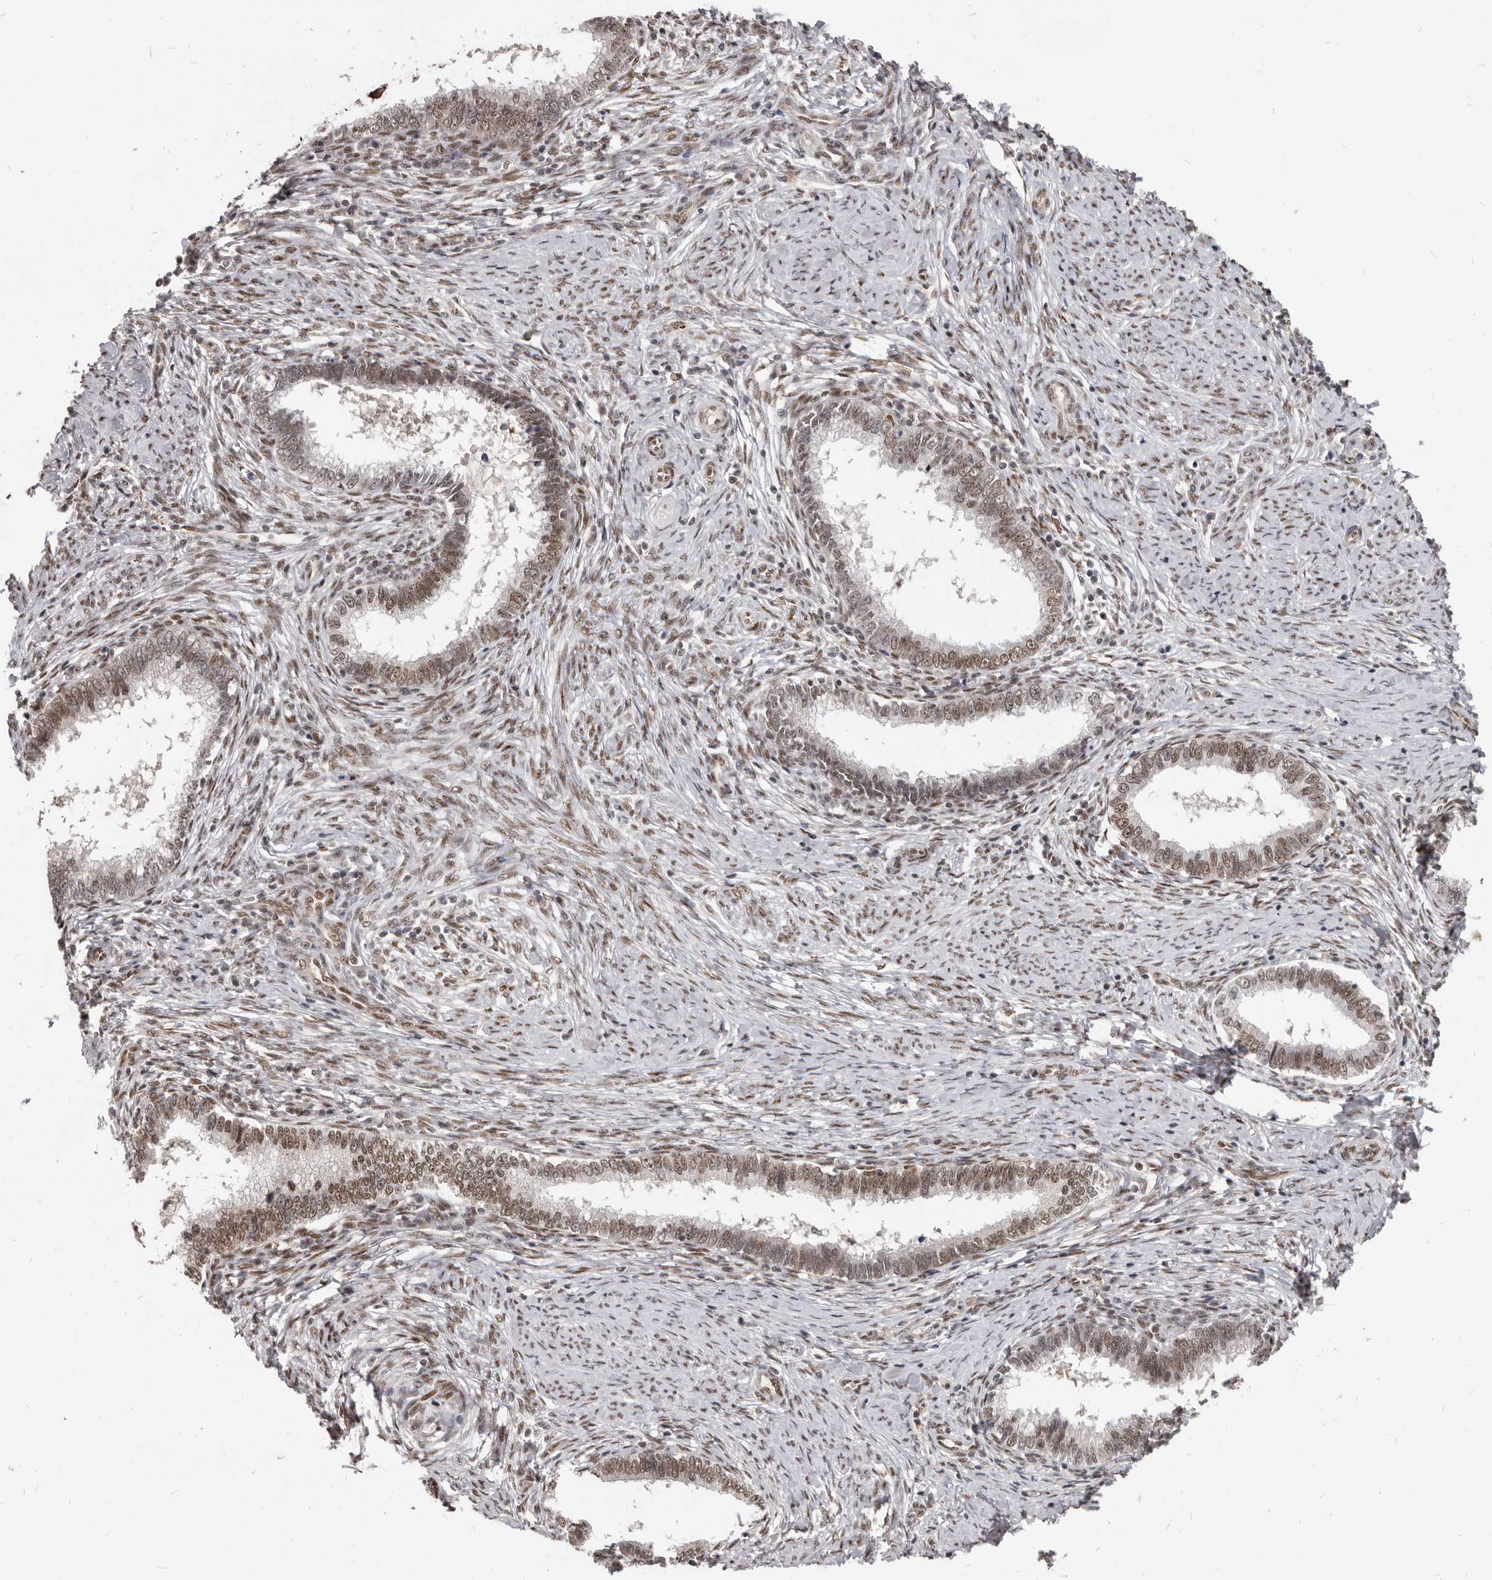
{"staining": {"intensity": "moderate", "quantity": ">75%", "location": "nuclear"}, "tissue": "cervical cancer", "cell_type": "Tumor cells", "image_type": "cancer", "snomed": [{"axis": "morphology", "description": "Adenocarcinoma, NOS"}, {"axis": "topography", "description": "Cervix"}], "caption": "This is a histology image of IHC staining of cervical cancer, which shows moderate staining in the nuclear of tumor cells.", "gene": "ATF5", "patient": {"sex": "female", "age": 36}}